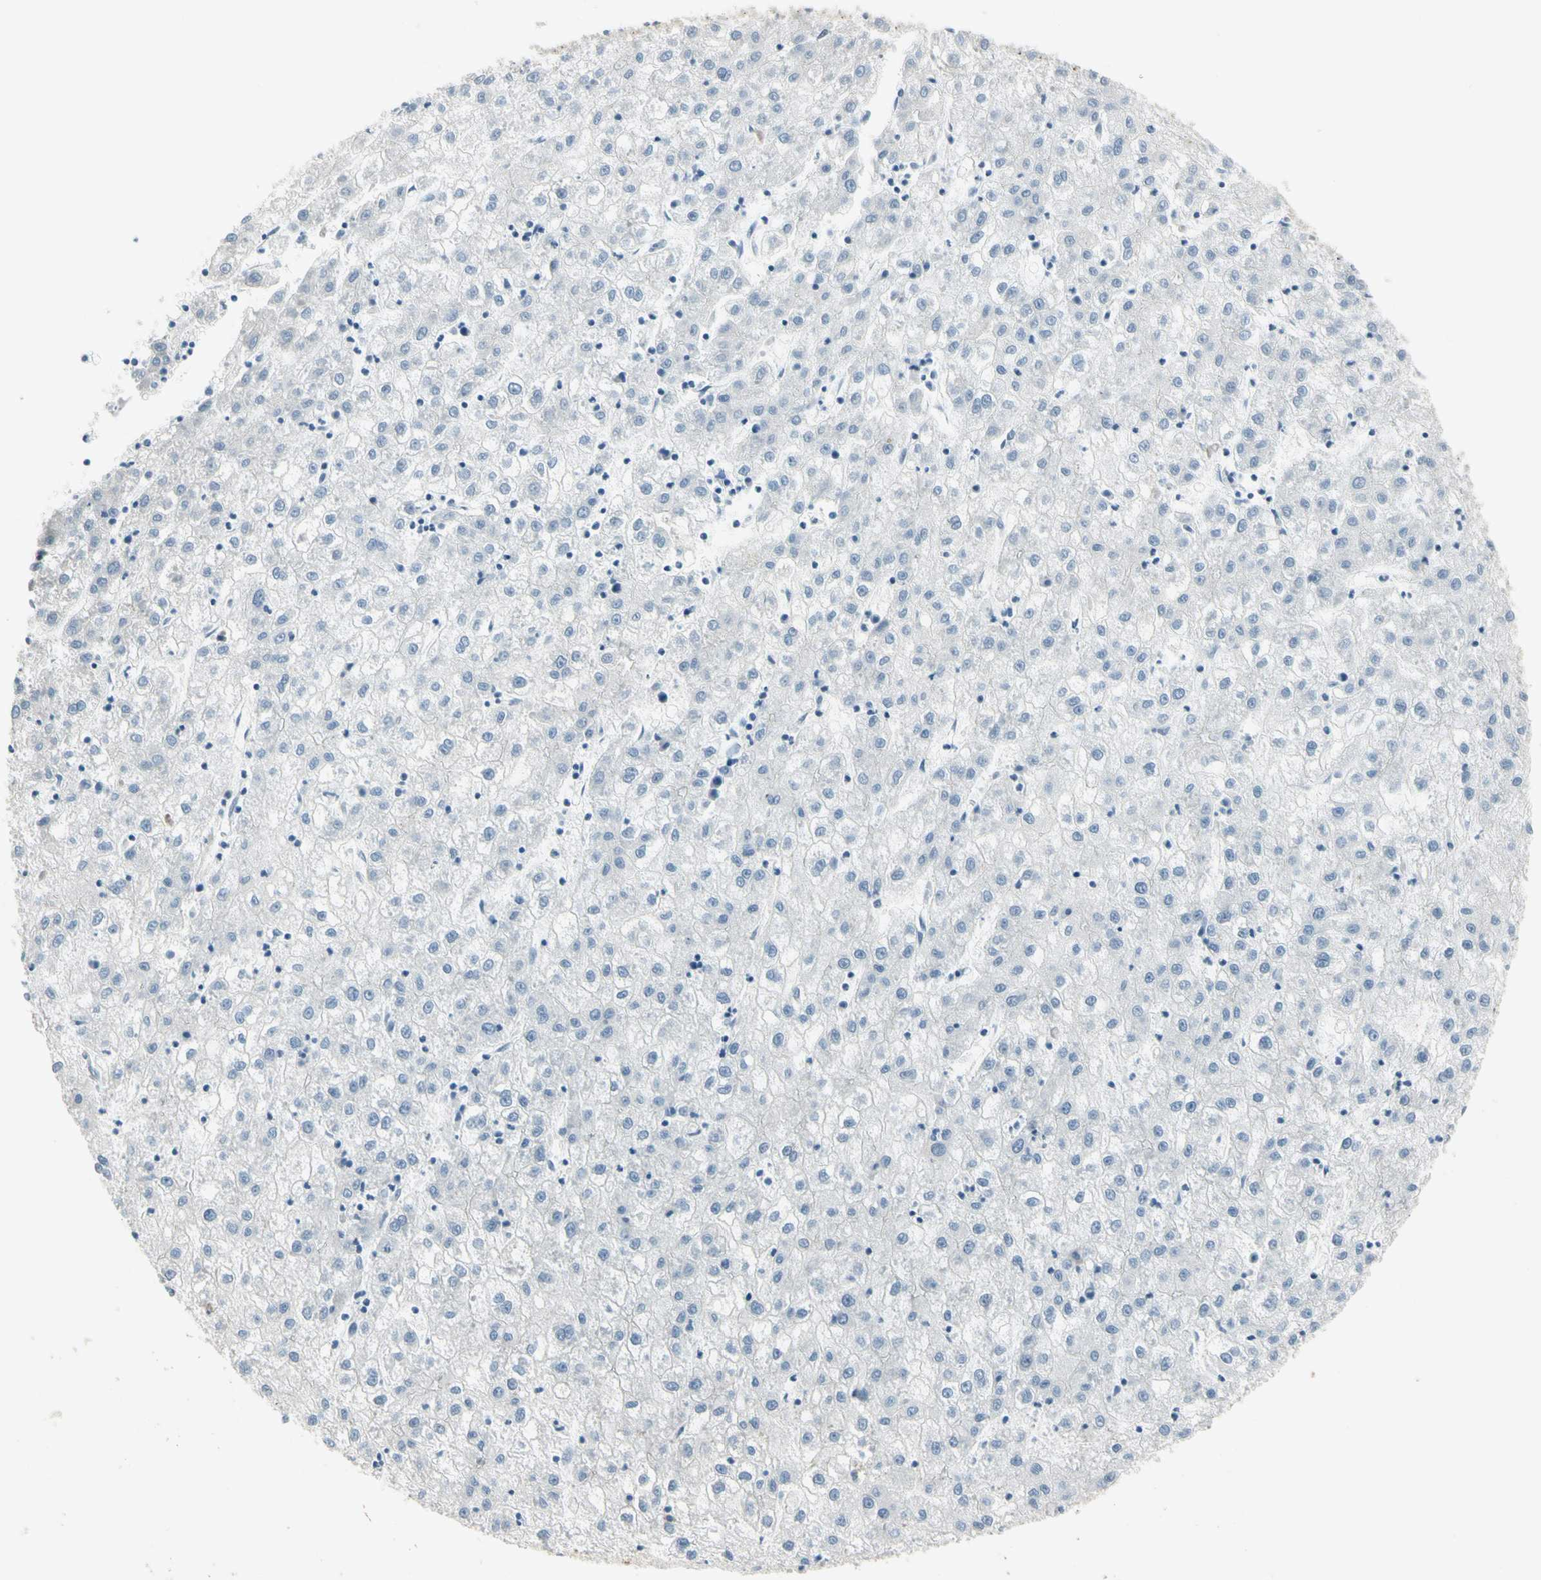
{"staining": {"intensity": "negative", "quantity": "none", "location": "none"}, "tissue": "liver cancer", "cell_type": "Tumor cells", "image_type": "cancer", "snomed": [{"axis": "morphology", "description": "Carcinoma, Hepatocellular, NOS"}, {"axis": "topography", "description": "Liver"}], "caption": "Hepatocellular carcinoma (liver) stained for a protein using immunohistochemistry reveals no expression tumor cells.", "gene": "SPINK4", "patient": {"sex": "male", "age": 72}}